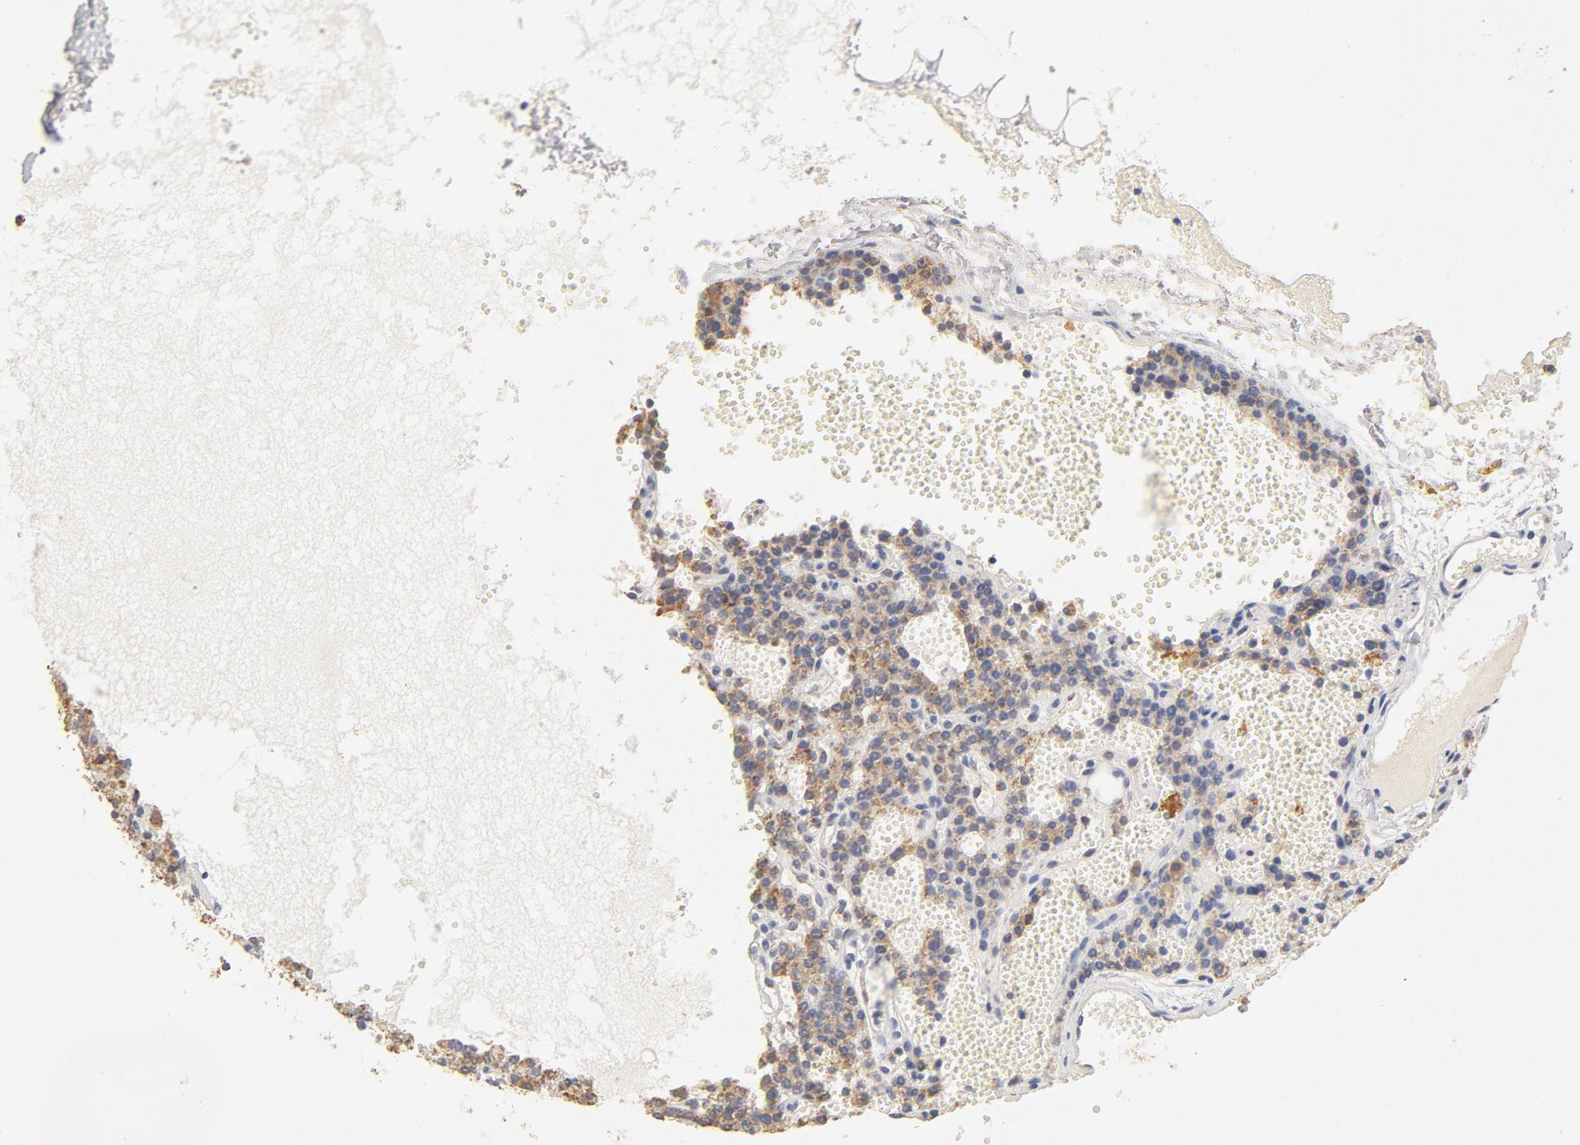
{"staining": {"intensity": "moderate", "quantity": ">75%", "location": "cytoplasmic/membranous"}, "tissue": "parathyroid gland", "cell_type": "Glandular cells", "image_type": "normal", "snomed": [{"axis": "morphology", "description": "Normal tissue, NOS"}, {"axis": "topography", "description": "Parathyroid gland"}], "caption": "Benign parathyroid gland demonstrates moderate cytoplasmic/membranous expression in approximately >75% of glandular cells The staining is performed using DAB (3,3'-diaminobenzidine) brown chromogen to label protein expression. The nuclei are counter-stained blue using hematoxylin..", "gene": "COX4I1", "patient": {"sex": "male", "age": 25}}